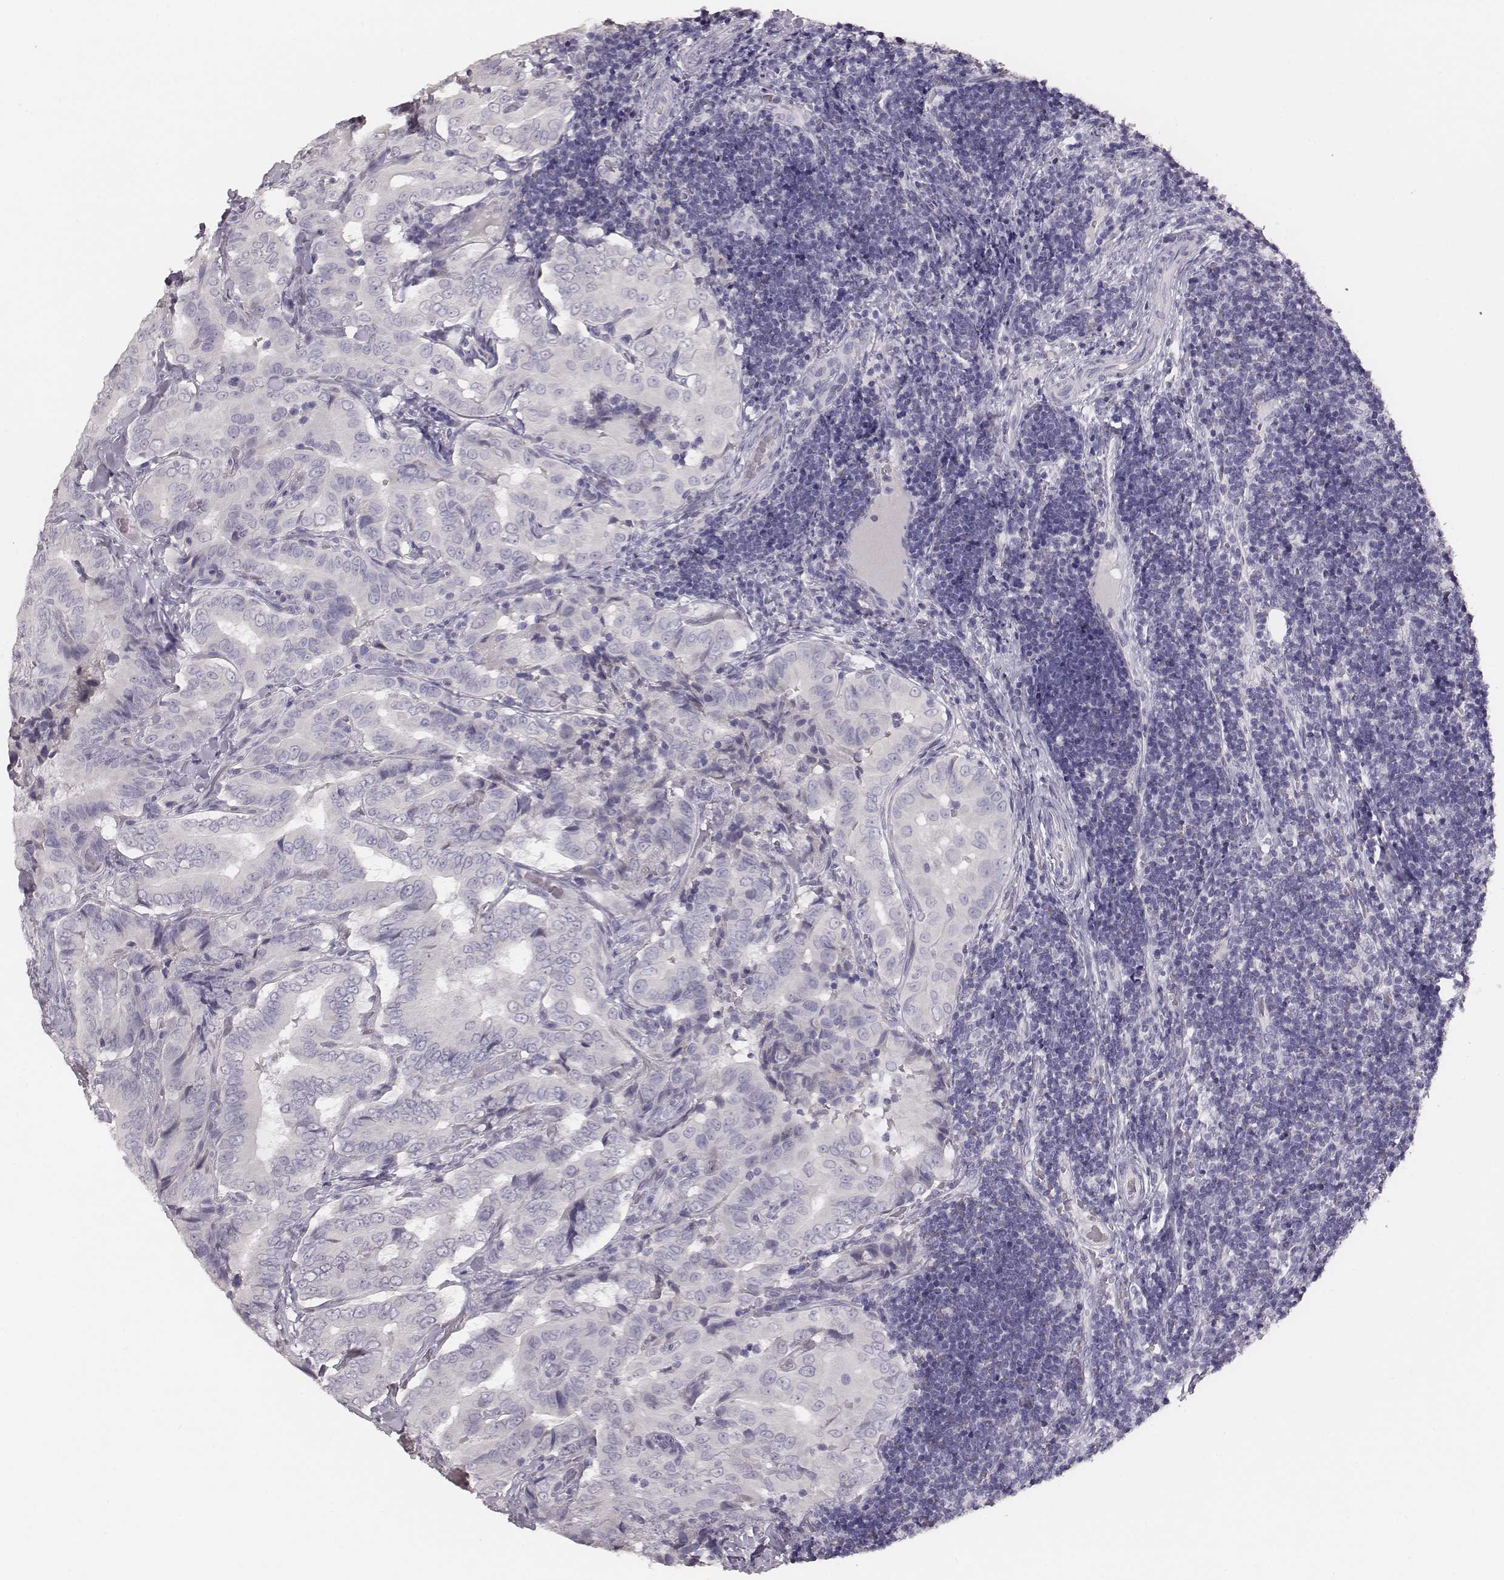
{"staining": {"intensity": "negative", "quantity": "none", "location": "none"}, "tissue": "thyroid cancer", "cell_type": "Tumor cells", "image_type": "cancer", "snomed": [{"axis": "morphology", "description": "Papillary adenocarcinoma, NOS"}, {"axis": "topography", "description": "Thyroid gland"}], "caption": "There is no significant expression in tumor cells of thyroid cancer.", "gene": "MYH6", "patient": {"sex": "male", "age": 61}}